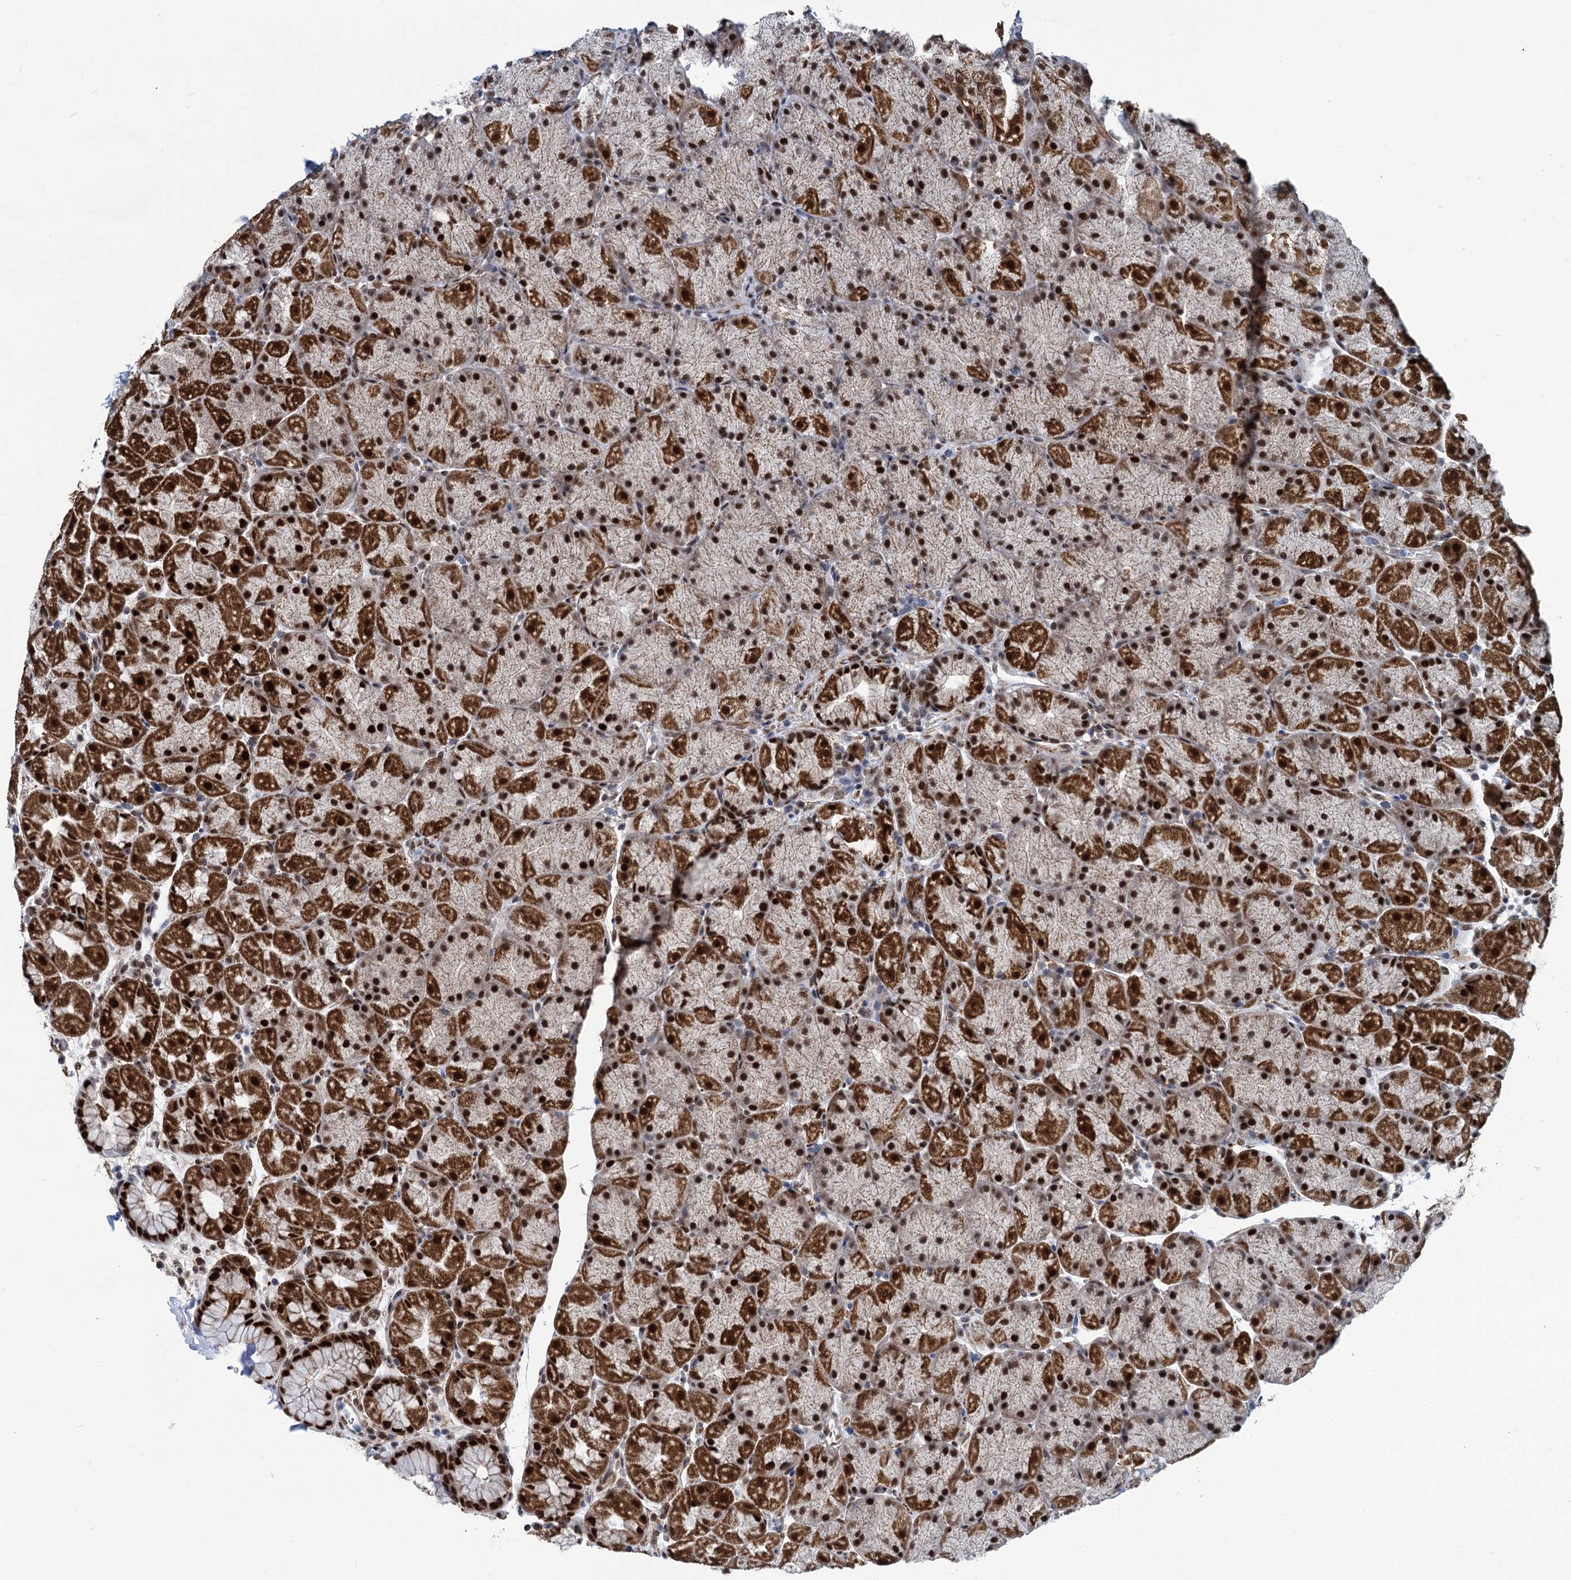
{"staining": {"intensity": "strong", "quantity": ">75%", "location": "cytoplasmic/membranous,nuclear"}, "tissue": "stomach", "cell_type": "Glandular cells", "image_type": "normal", "snomed": [{"axis": "morphology", "description": "Normal tissue, NOS"}, {"axis": "topography", "description": "Stomach, upper"}, {"axis": "topography", "description": "Stomach, lower"}], "caption": "IHC (DAB (3,3'-diaminobenzidine)) staining of unremarkable stomach demonstrates strong cytoplasmic/membranous,nuclear protein staining in about >75% of glandular cells. Using DAB (brown) and hematoxylin (blue) stains, captured at high magnification using brightfield microscopy.", "gene": "MORN3", "patient": {"sex": "male", "age": 67}}